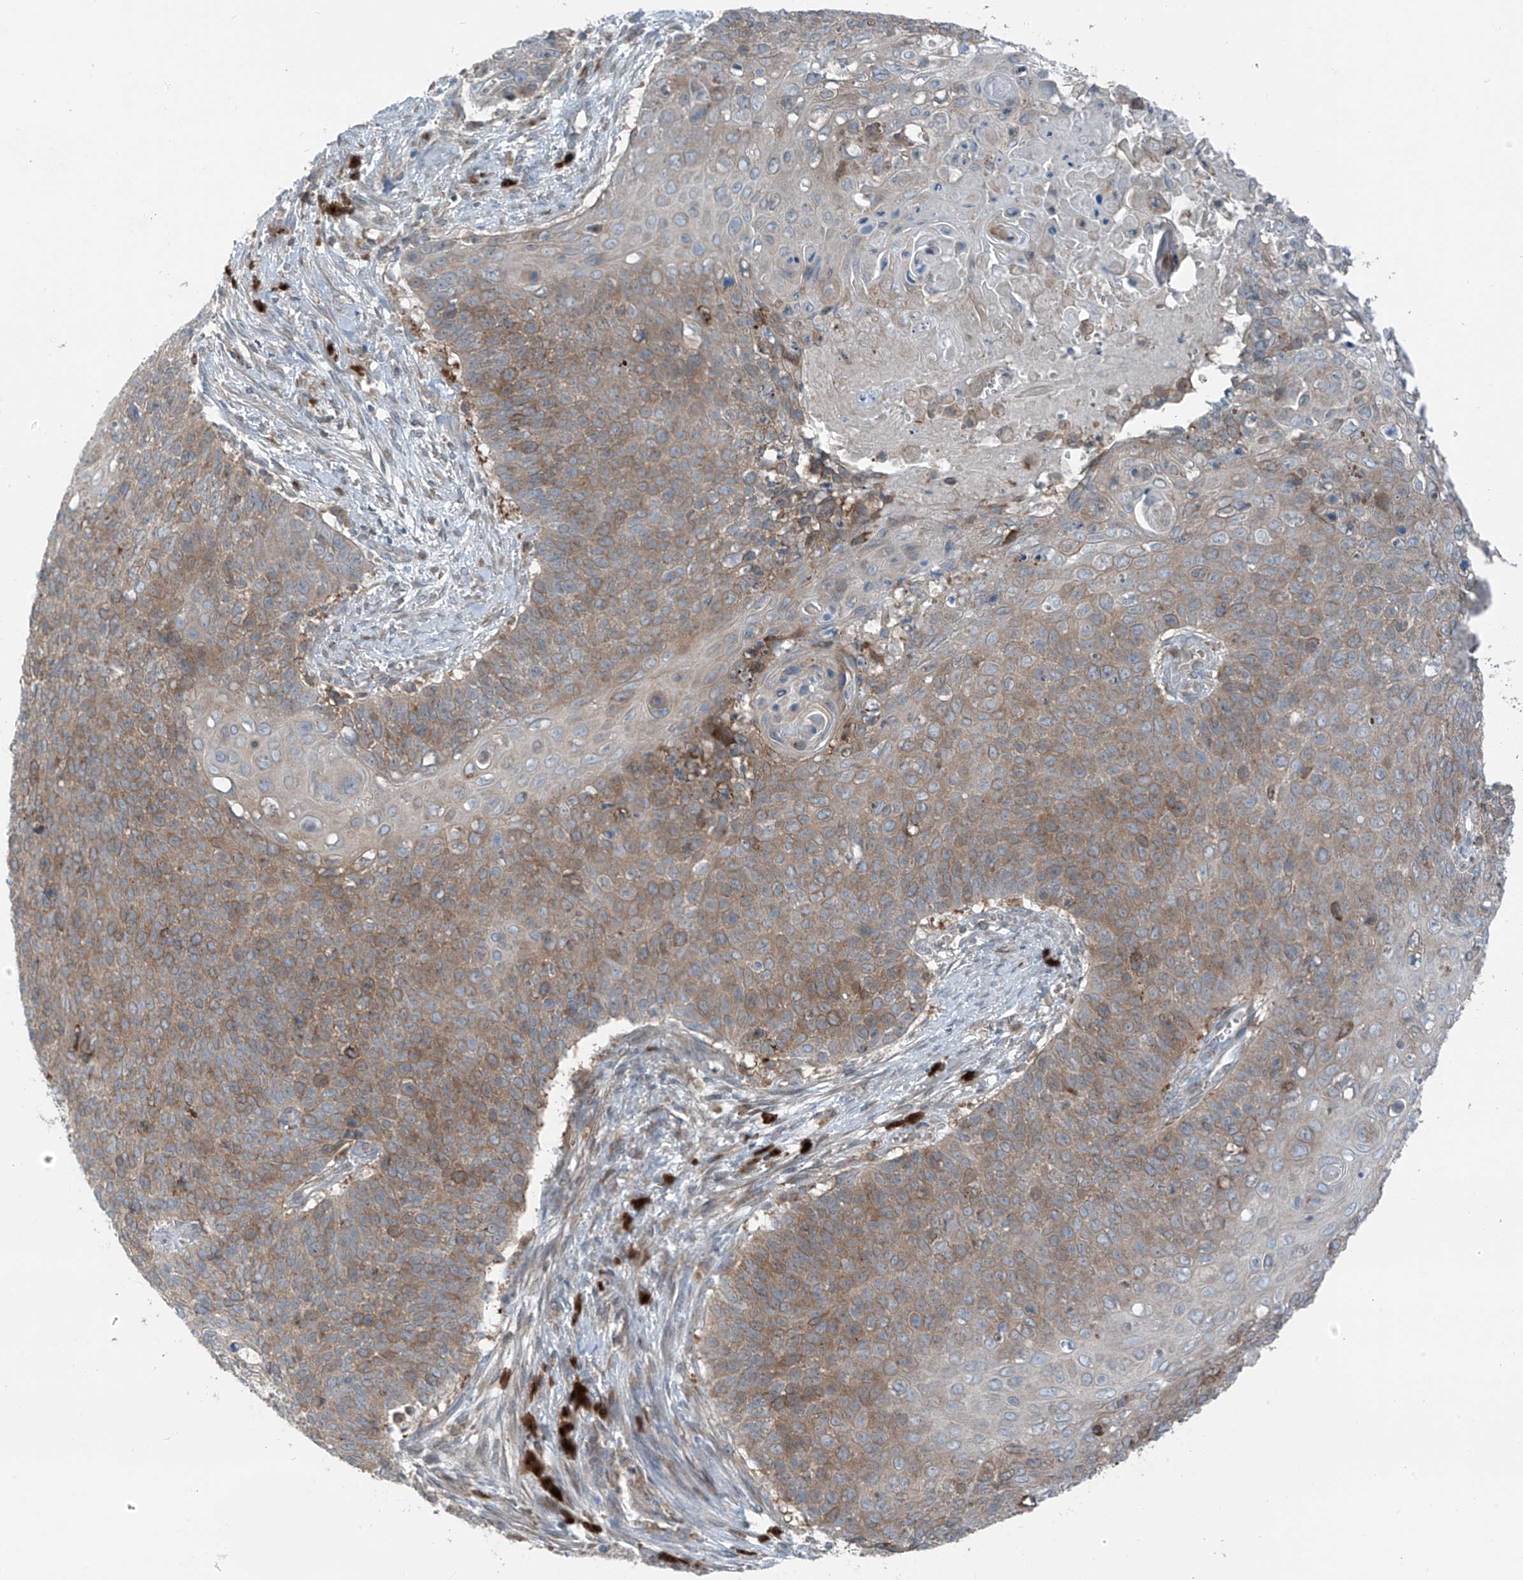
{"staining": {"intensity": "moderate", "quantity": "<25%", "location": "cytoplasmic/membranous"}, "tissue": "cervical cancer", "cell_type": "Tumor cells", "image_type": "cancer", "snomed": [{"axis": "morphology", "description": "Squamous cell carcinoma, NOS"}, {"axis": "topography", "description": "Cervix"}], "caption": "Cervical cancer stained with a brown dye exhibits moderate cytoplasmic/membranous positive staining in about <25% of tumor cells.", "gene": "SLC12A6", "patient": {"sex": "female", "age": 39}}